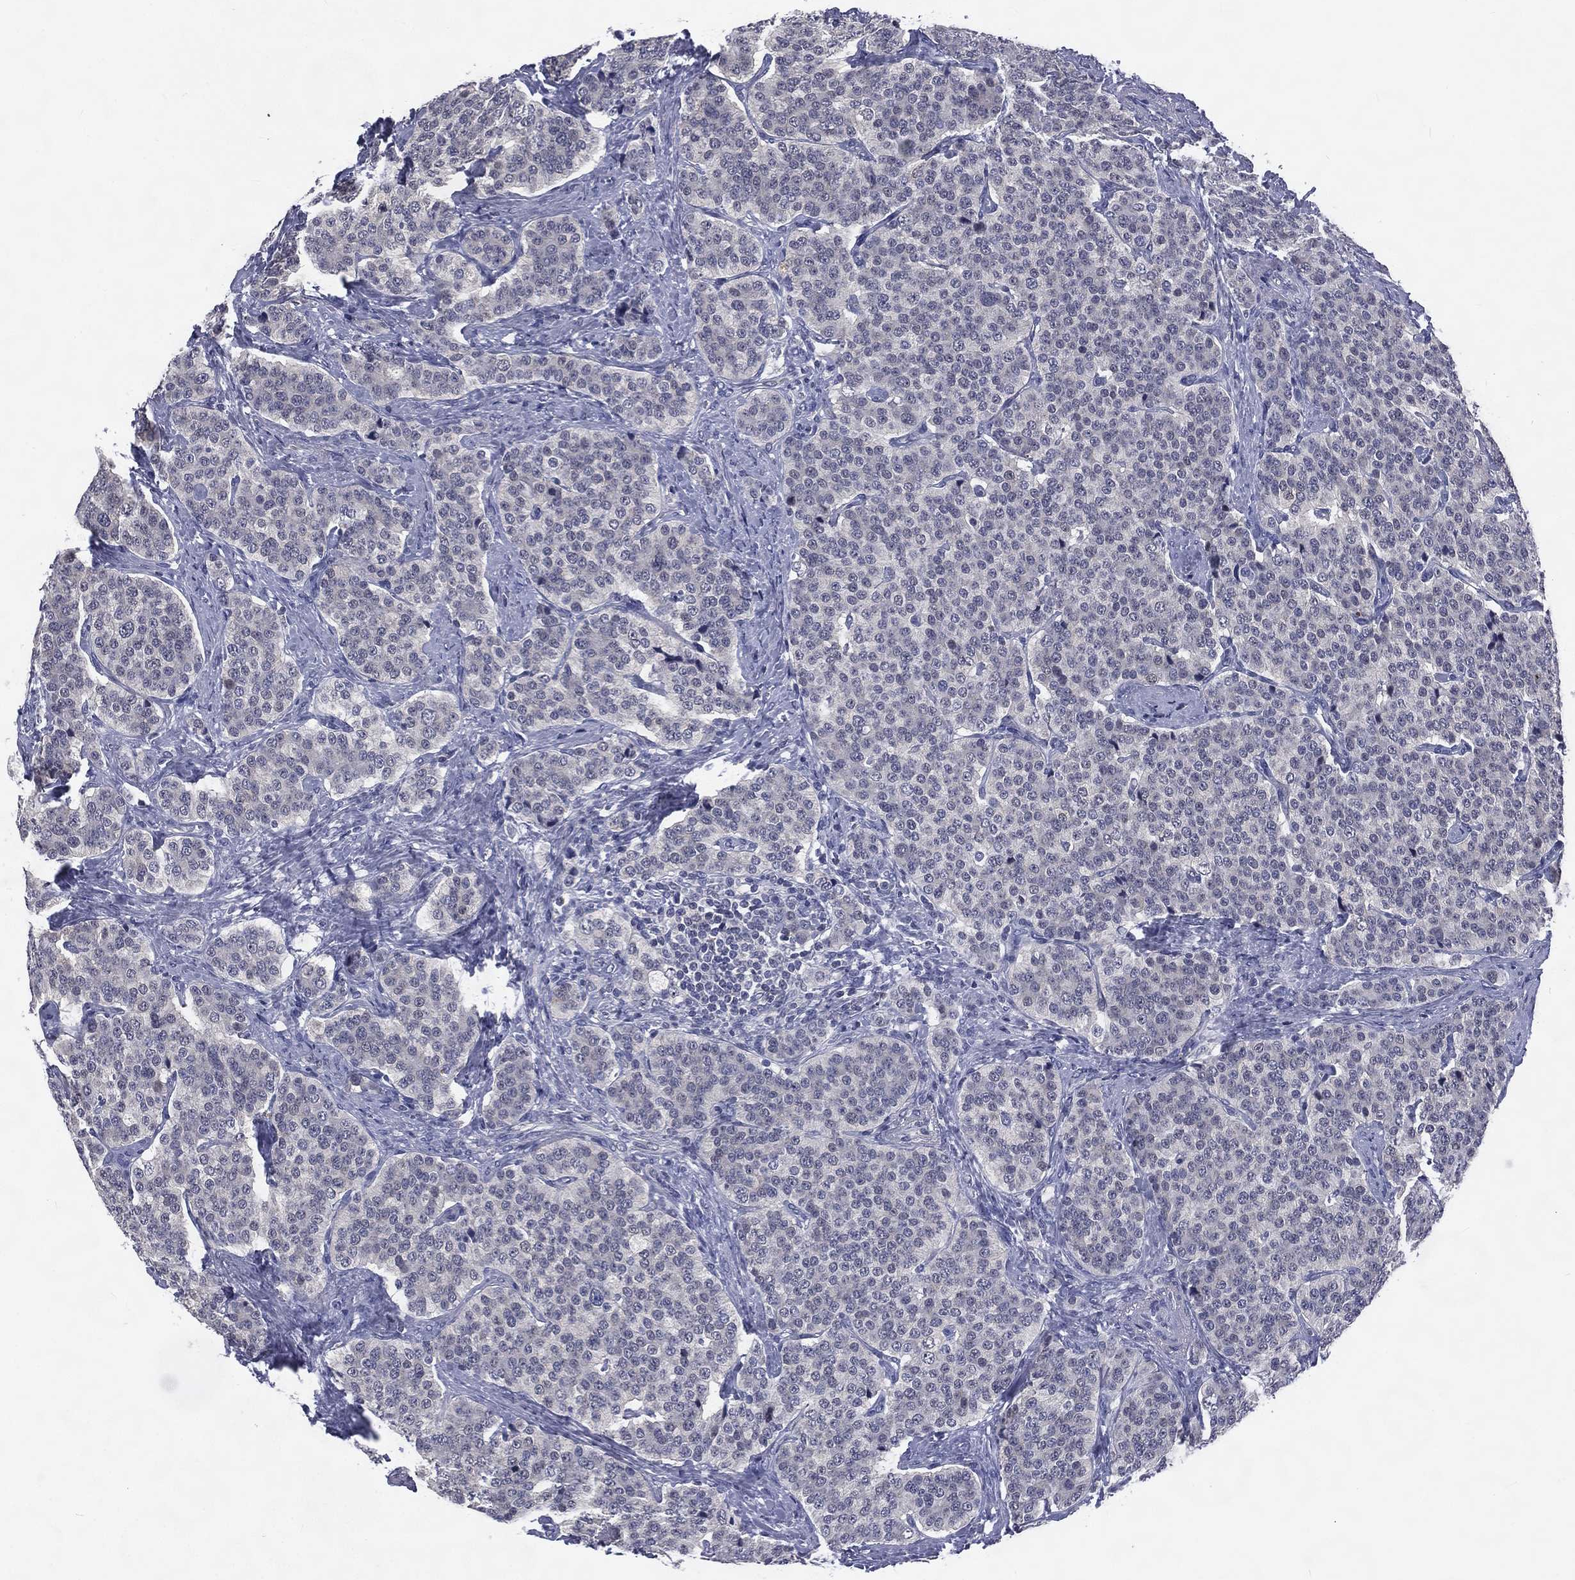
{"staining": {"intensity": "negative", "quantity": "none", "location": "none"}, "tissue": "carcinoid", "cell_type": "Tumor cells", "image_type": "cancer", "snomed": [{"axis": "morphology", "description": "Carcinoid, malignant, NOS"}, {"axis": "topography", "description": "Small intestine"}], "caption": "Immunohistochemistry of malignant carcinoid exhibits no positivity in tumor cells. (DAB IHC with hematoxylin counter stain).", "gene": "IFT27", "patient": {"sex": "female", "age": 58}}